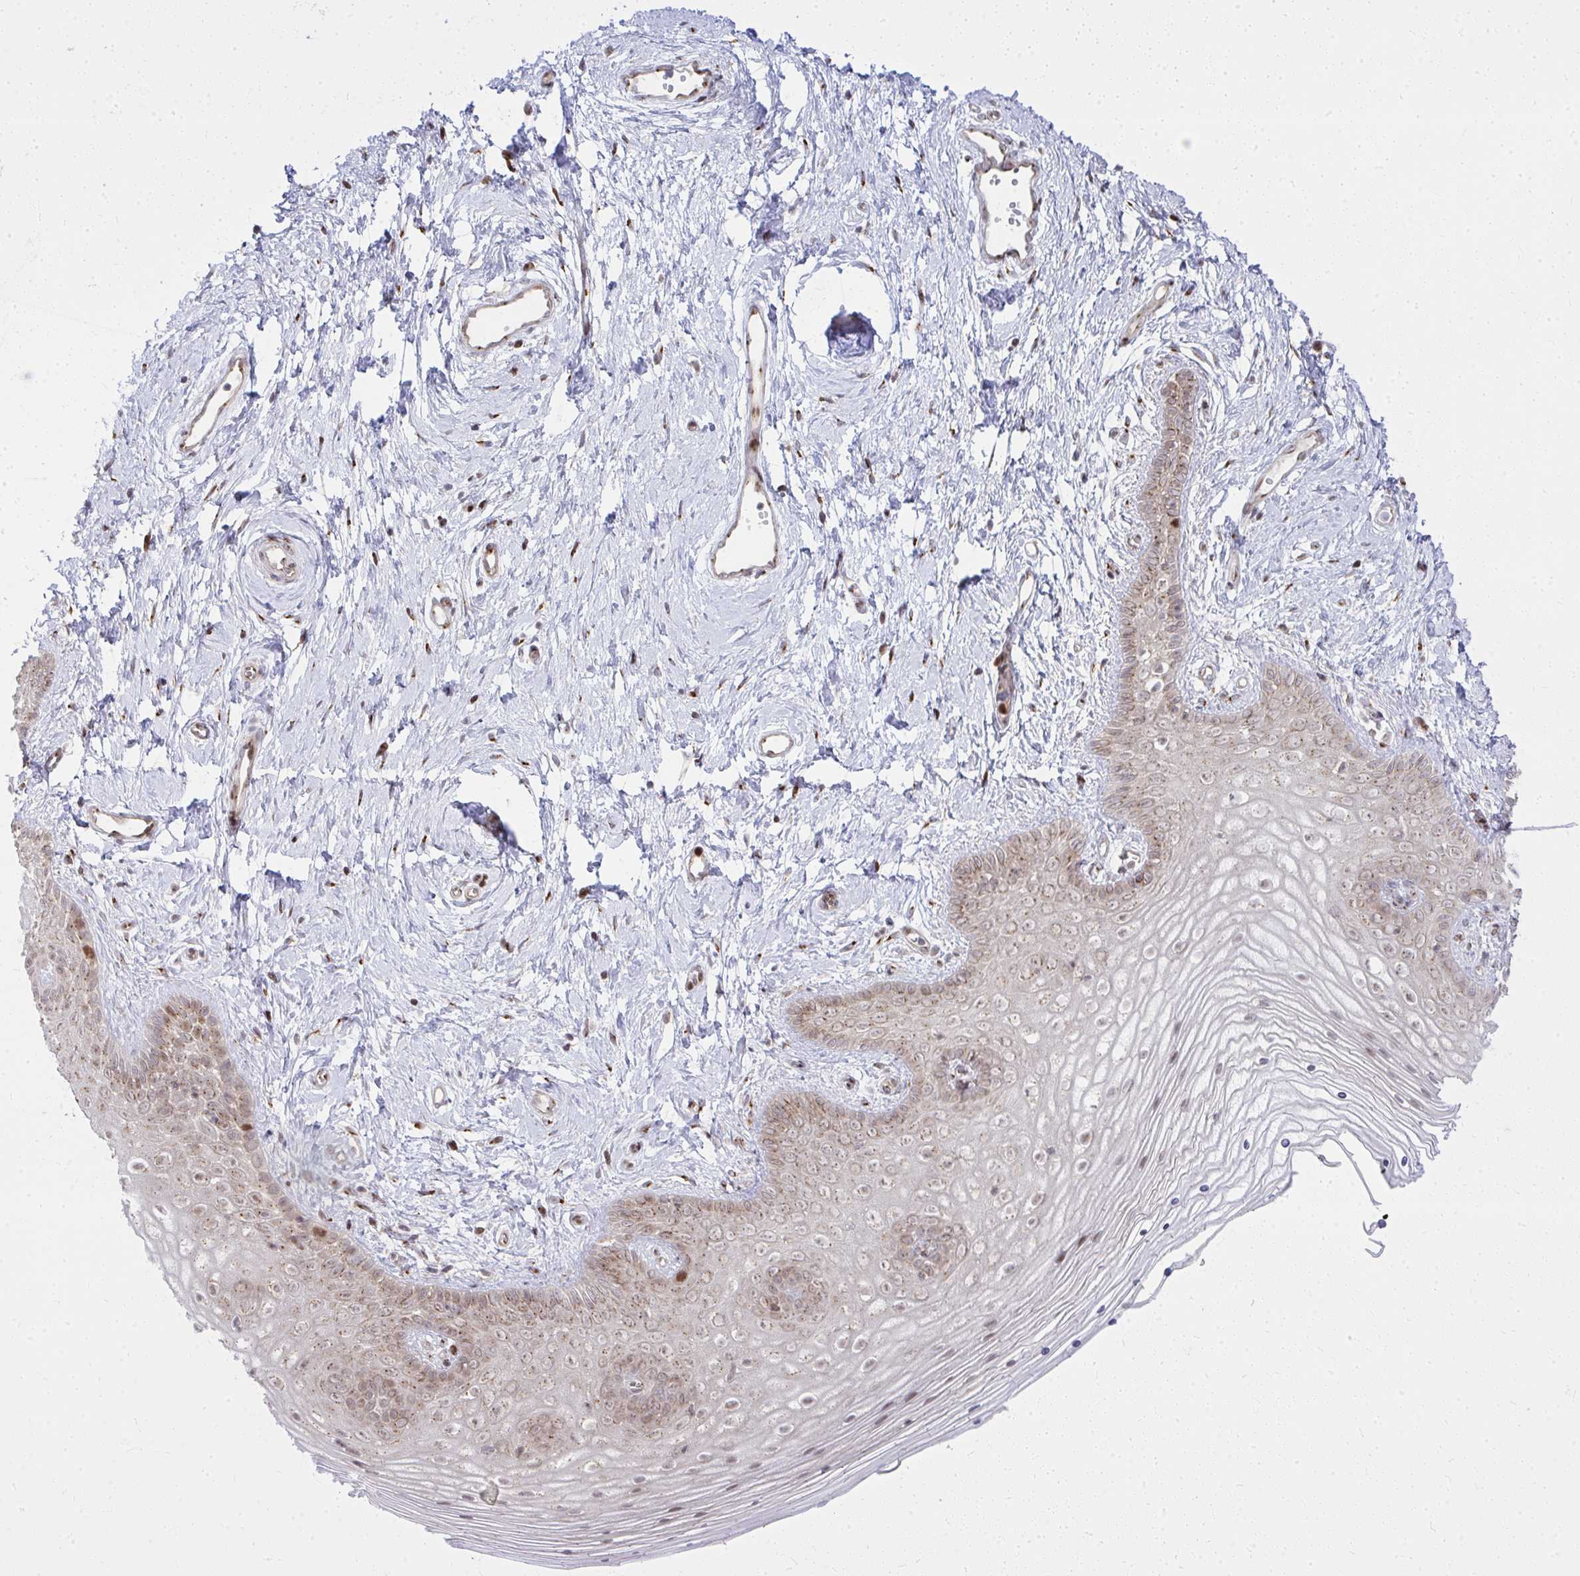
{"staining": {"intensity": "moderate", "quantity": "25%-75%", "location": "cytoplasmic/membranous,nuclear"}, "tissue": "vagina", "cell_type": "Squamous epithelial cells", "image_type": "normal", "snomed": [{"axis": "morphology", "description": "Normal tissue, NOS"}, {"axis": "topography", "description": "Vagina"}], "caption": "This photomicrograph reveals immunohistochemistry staining of normal human vagina, with medium moderate cytoplasmic/membranous,nuclear expression in approximately 25%-75% of squamous epithelial cells.", "gene": "PIGY", "patient": {"sex": "female", "age": 38}}